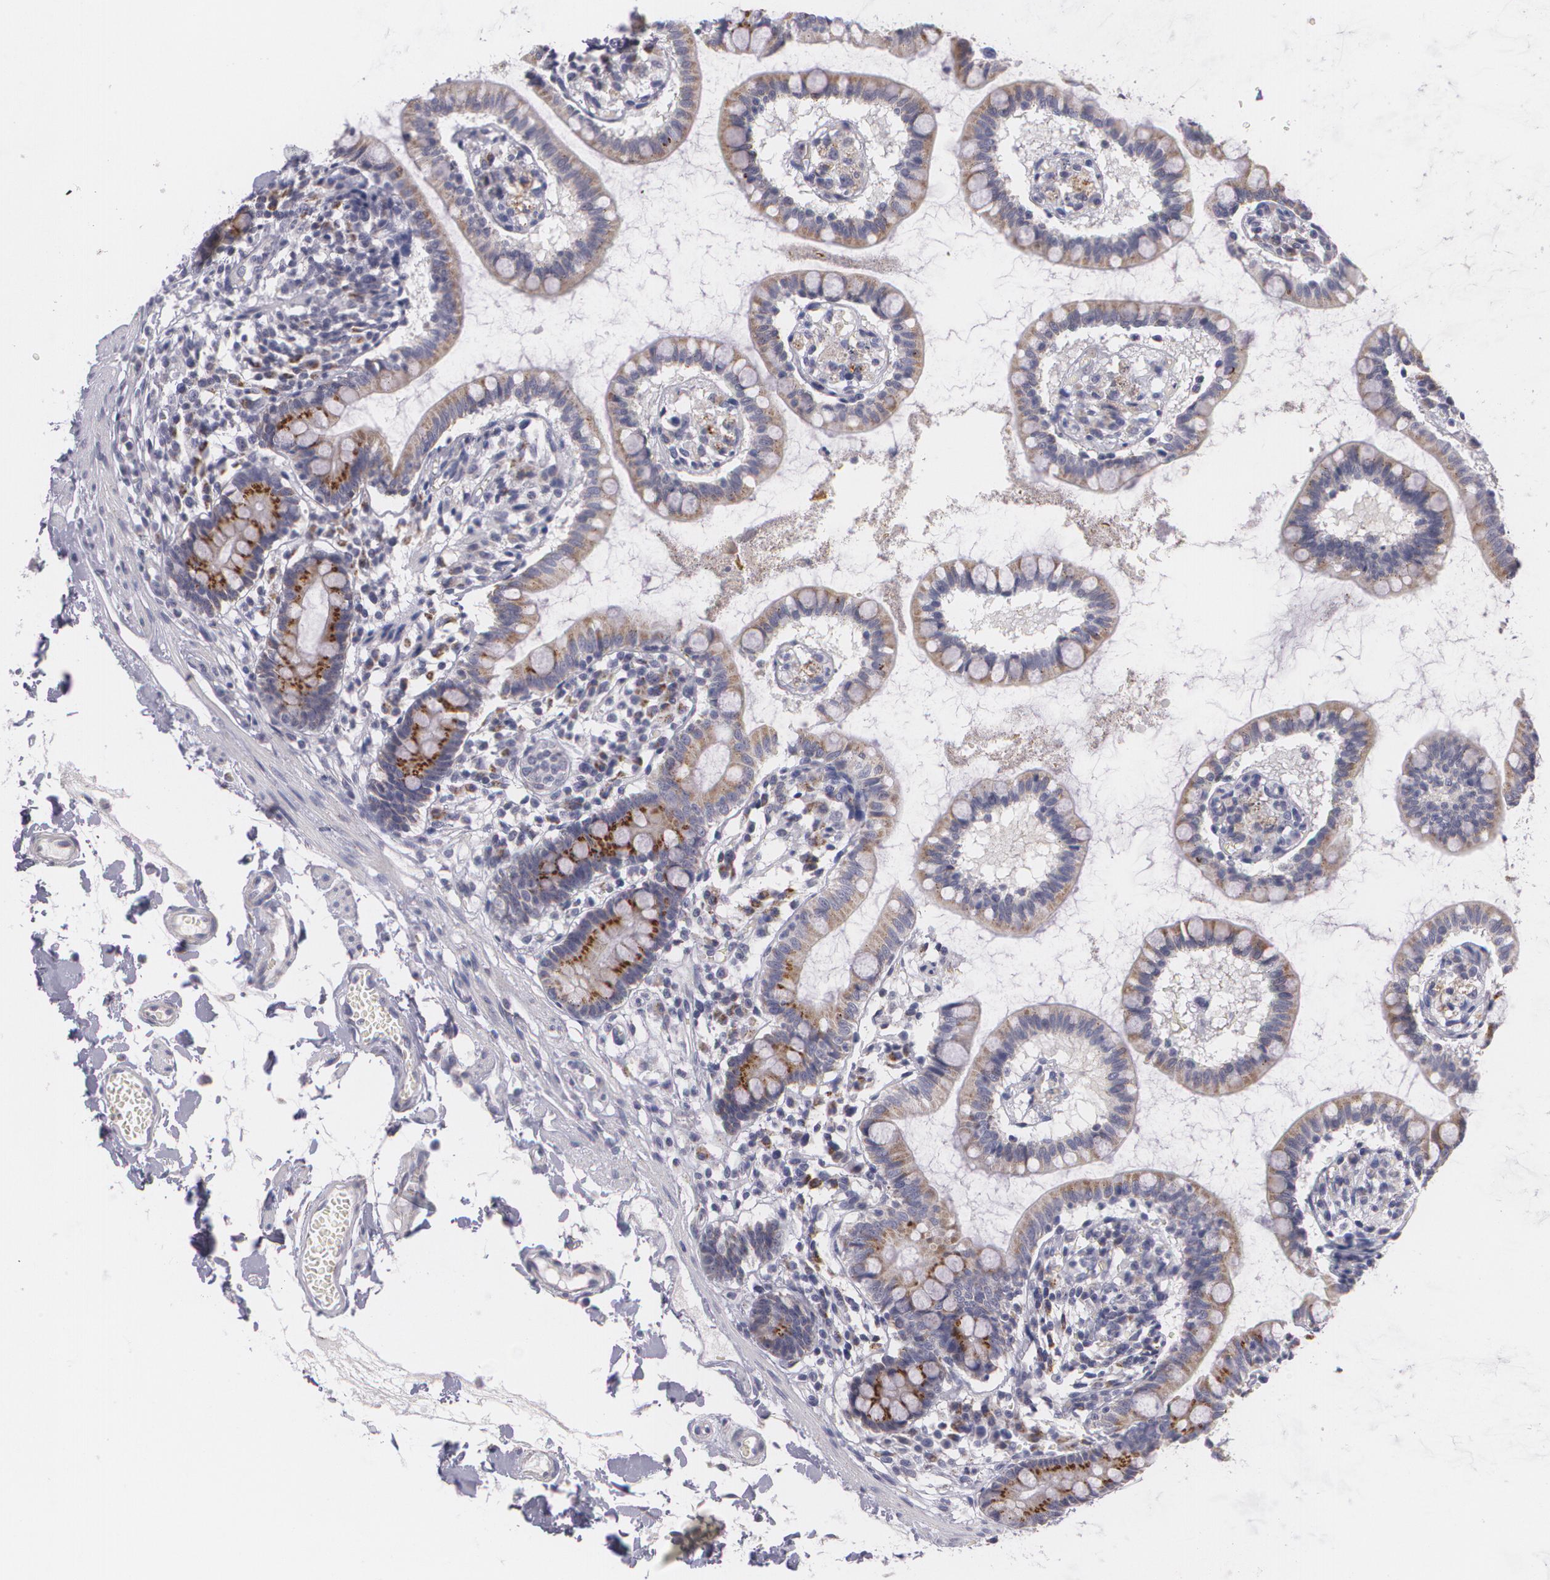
{"staining": {"intensity": "strong", "quantity": "<25%", "location": "cytoplasmic/membranous"}, "tissue": "small intestine", "cell_type": "Glandular cells", "image_type": "normal", "snomed": [{"axis": "morphology", "description": "Normal tissue, NOS"}, {"axis": "topography", "description": "Small intestine"}], "caption": "Normal small intestine was stained to show a protein in brown. There is medium levels of strong cytoplasmic/membranous positivity in about <25% of glandular cells. (DAB IHC with brightfield microscopy, high magnification).", "gene": "CILK1", "patient": {"sex": "female", "age": 61}}